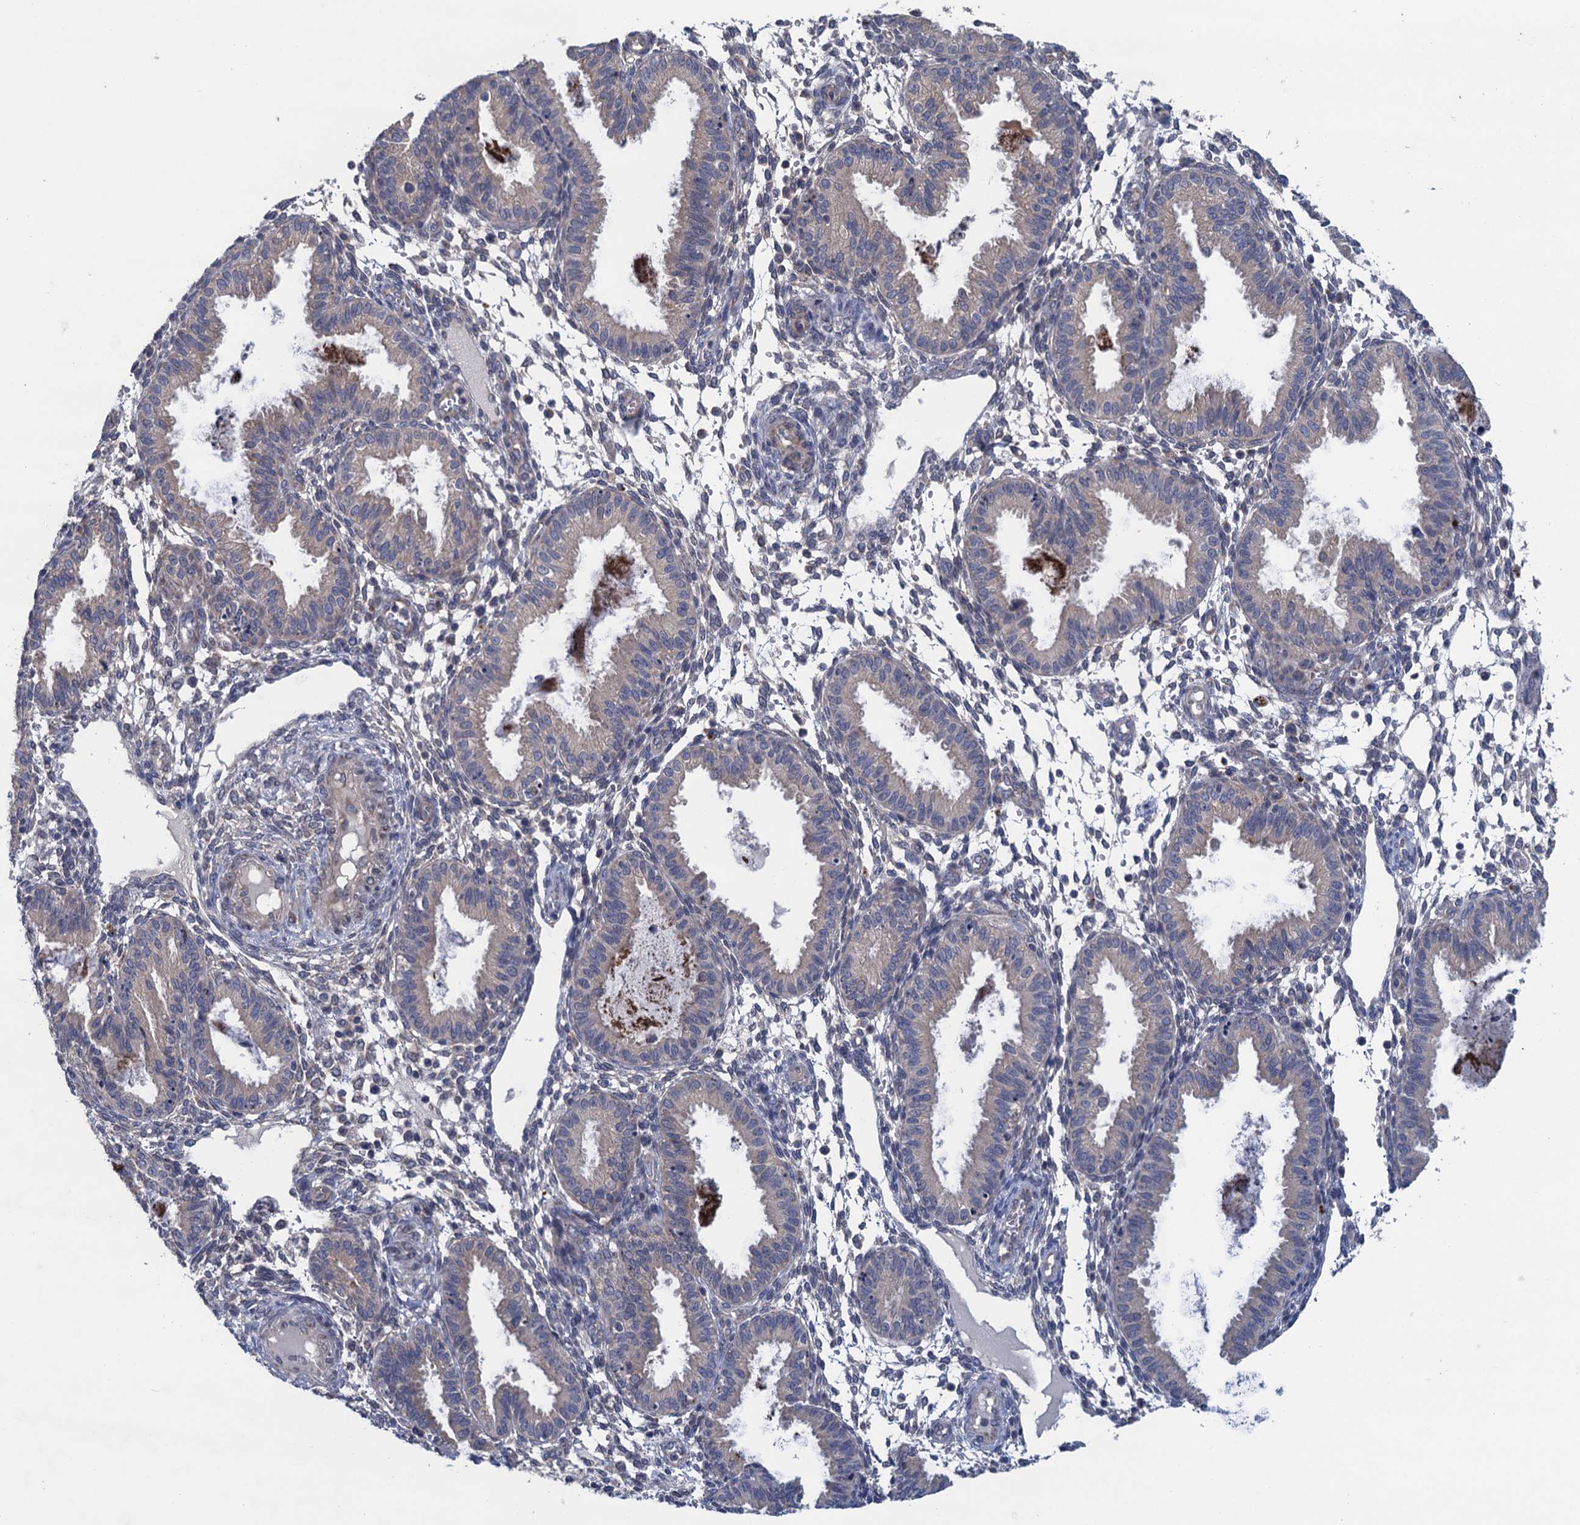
{"staining": {"intensity": "negative", "quantity": "none", "location": "none"}, "tissue": "endometrium", "cell_type": "Cells in endometrial stroma", "image_type": "normal", "snomed": [{"axis": "morphology", "description": "Normal tissue, NOS"}, {"axis": "topography", "description": "Endometrium"}], "caption": "Cells in endometrial stroma are negative for brown protein staining in normal endometrium. The staining was performed using DAB to visualize the protein expression in brown, while the nuclei were stained in blue with hematoxylin (Magnification: 20x).", "gene": "CTU2", "patient": {"sex": "female", "age": 33}}